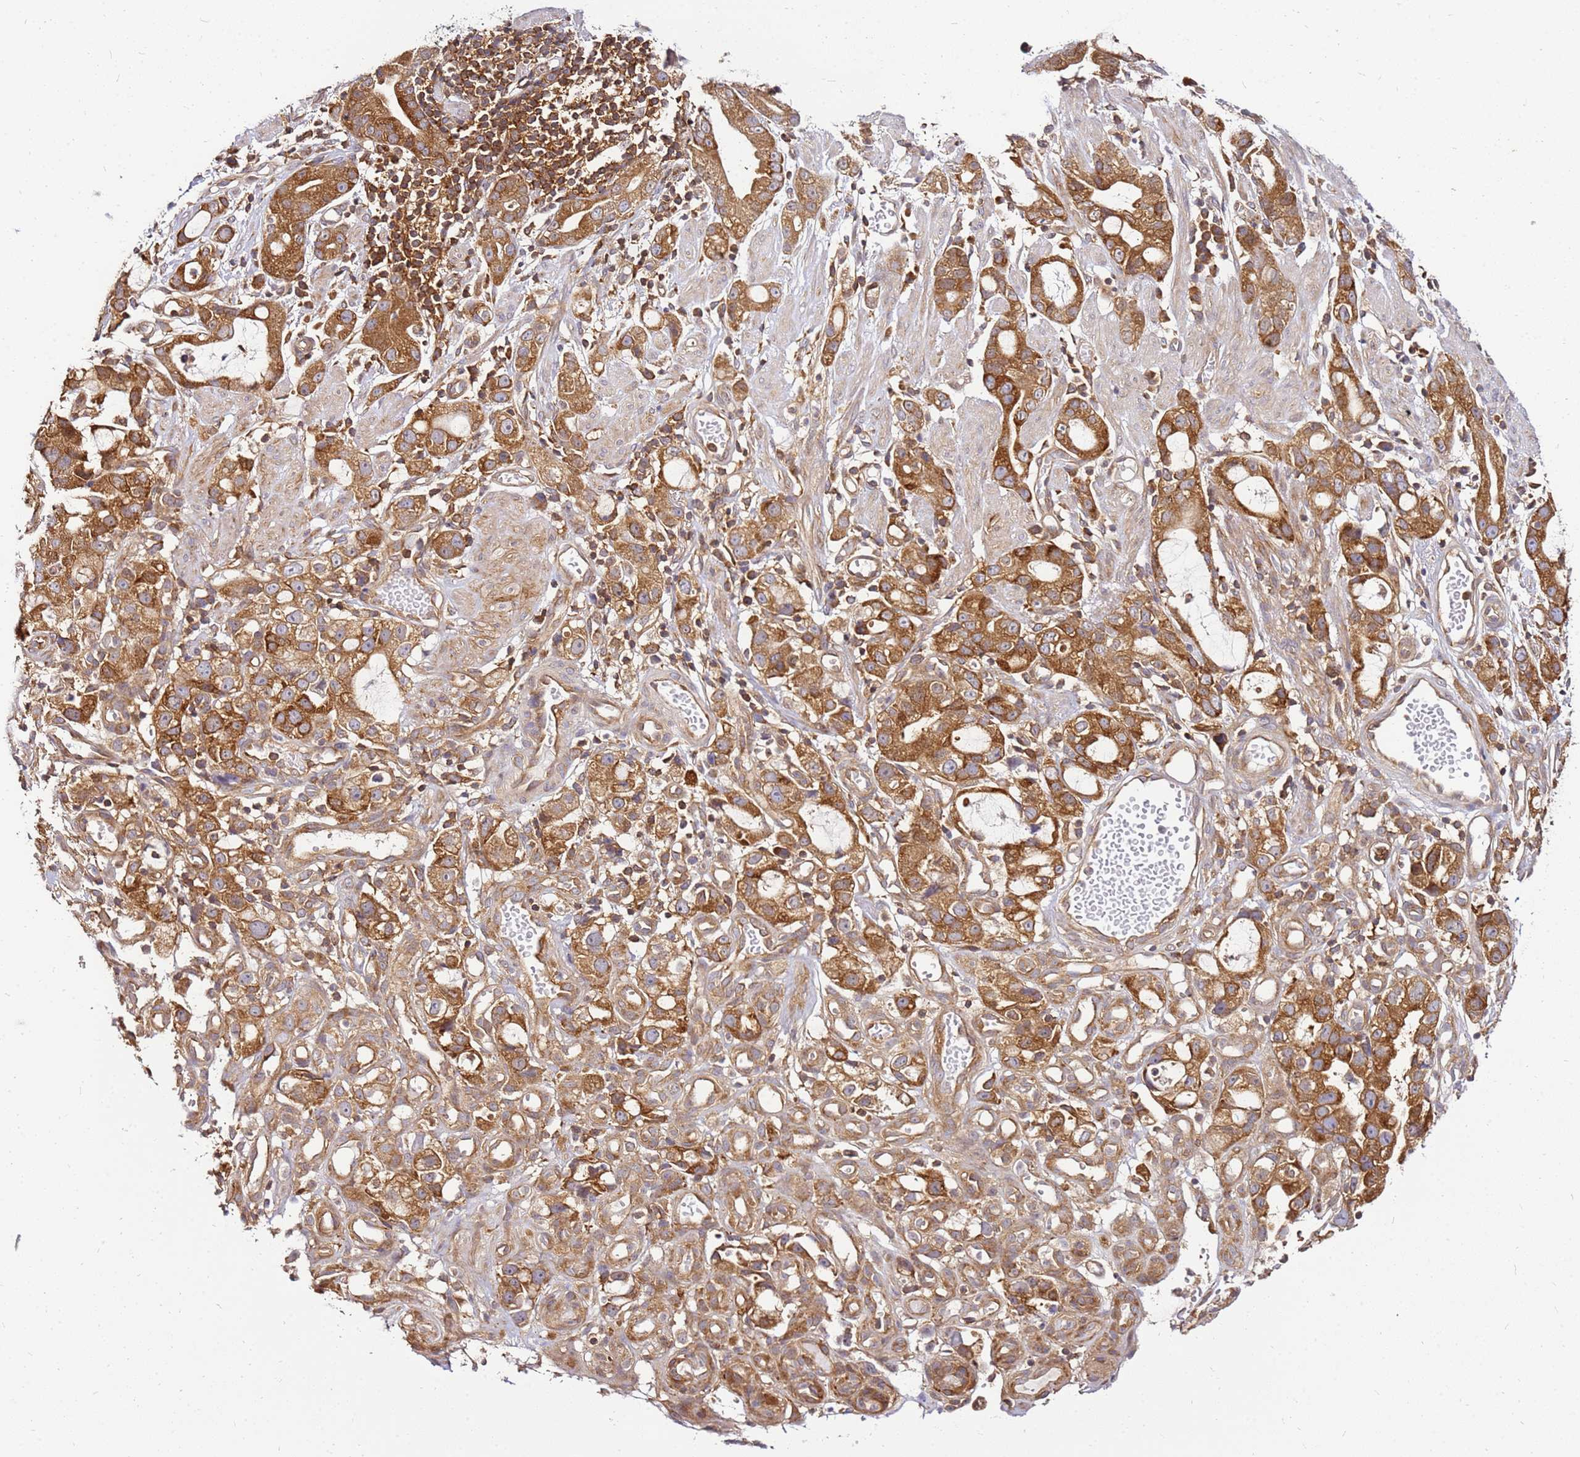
{"staining": {"intensity": "moderate", "quantity": ">75%", "location": "cytoplasmic/membranous"}, "tissue": "stomach cancer", "cell_type": "Tumor cells", "image_type": "cancer", "snomed": [{"axis": "morphology", "description": "Adenocarcinoma, NOS"}, {"axis": "topography", "description": "Stomach"}], "caption": "Human adenocarcinoma (stomach) stained with a brown dye demonstrates moderate cytoplasmic/membranous positive expression in approximately >75% of tumor cells.", "gene": "PIH1D1", "patient": {"sex": "male", "age": 55}}